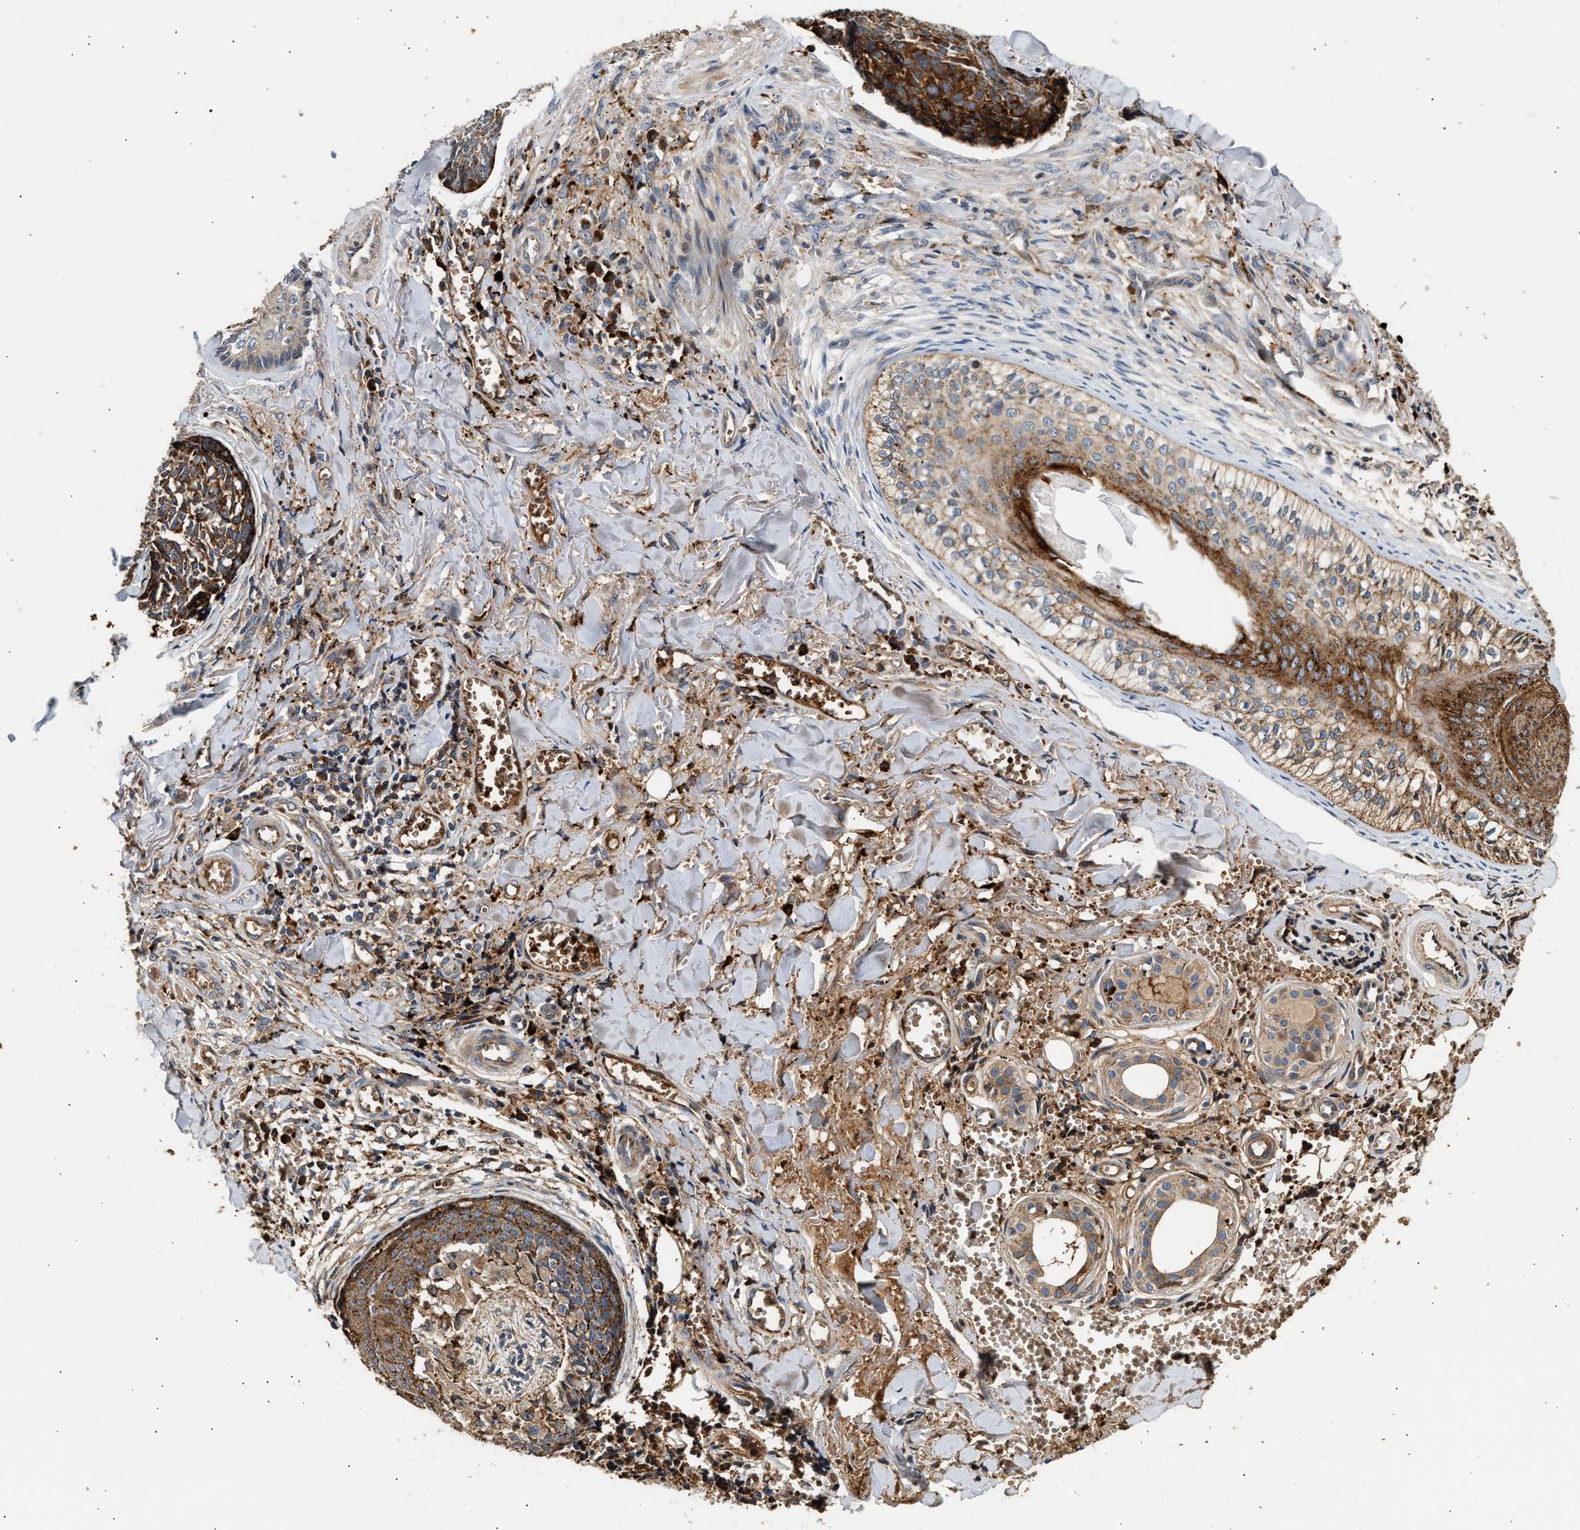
{"staining": {"intensity": "strong", "quantity": ">75%", "location": "cytoplasmic/membranous"}, "tissue": "skin cancer", "cell_type": "Tumor cells", "image_type": "cancer", "snomed": [{"axis": "morphology", "description": "Basal cell carcinoma"}, {"axis": "topography", "description": "Skin"}], "caption": "Protein expression analysis of human basal cell carcinoma (skin) reveals strong cytoplasmic/membranous expression in approximately >75% of tumor cells. (brown staining indicates protein expression, while blue staining denotes nuclei).", "gene": "PLD3", "patient": {"sex": "male", "age": 84}}